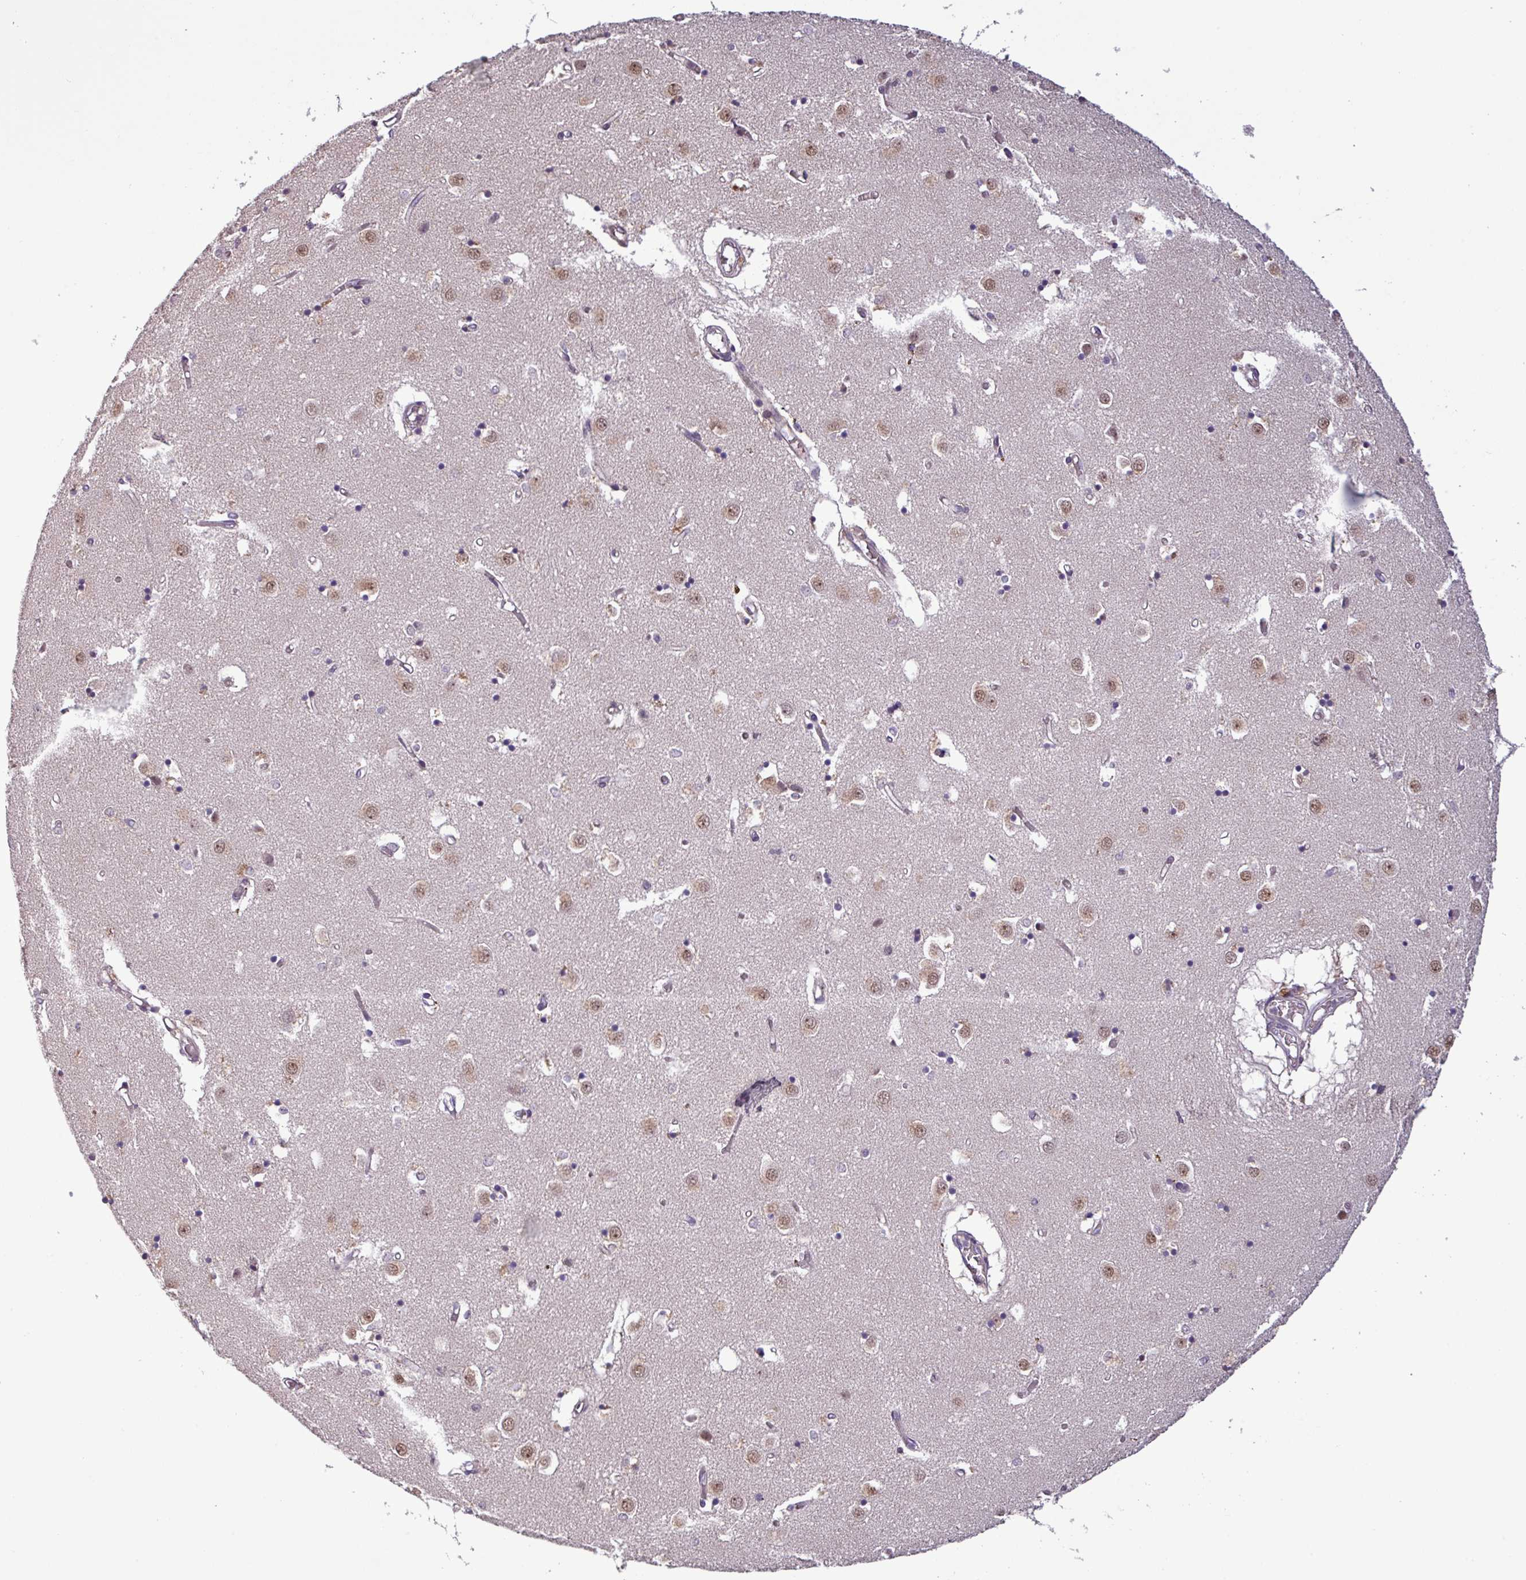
{"staining": {"intensity": "moderate", "quantity": "<25%", "location": "nuclear"}, "tissue": "caudate", "cell_type": "Glial cells", "image_type": "normal", "snomed": [{"axis": "morphology", "description": "Normal tissue, NOS"}, {"axis": "topography", "description": "Lateral ventricle wall"}], "caption": "An immunohistochemistry (IHC) micrograph of benign tissue is shown. Protein staining in brown shows moderate nuclear positivity in caudate within glial cells. The staining was performed using DAB to visualize the protein expression in brown, while the nuclei were stained in blue with hematoxylin (Magnification: 20x).", "gene": "NOB1", "patient": {"sex": "male", "age": 70}}